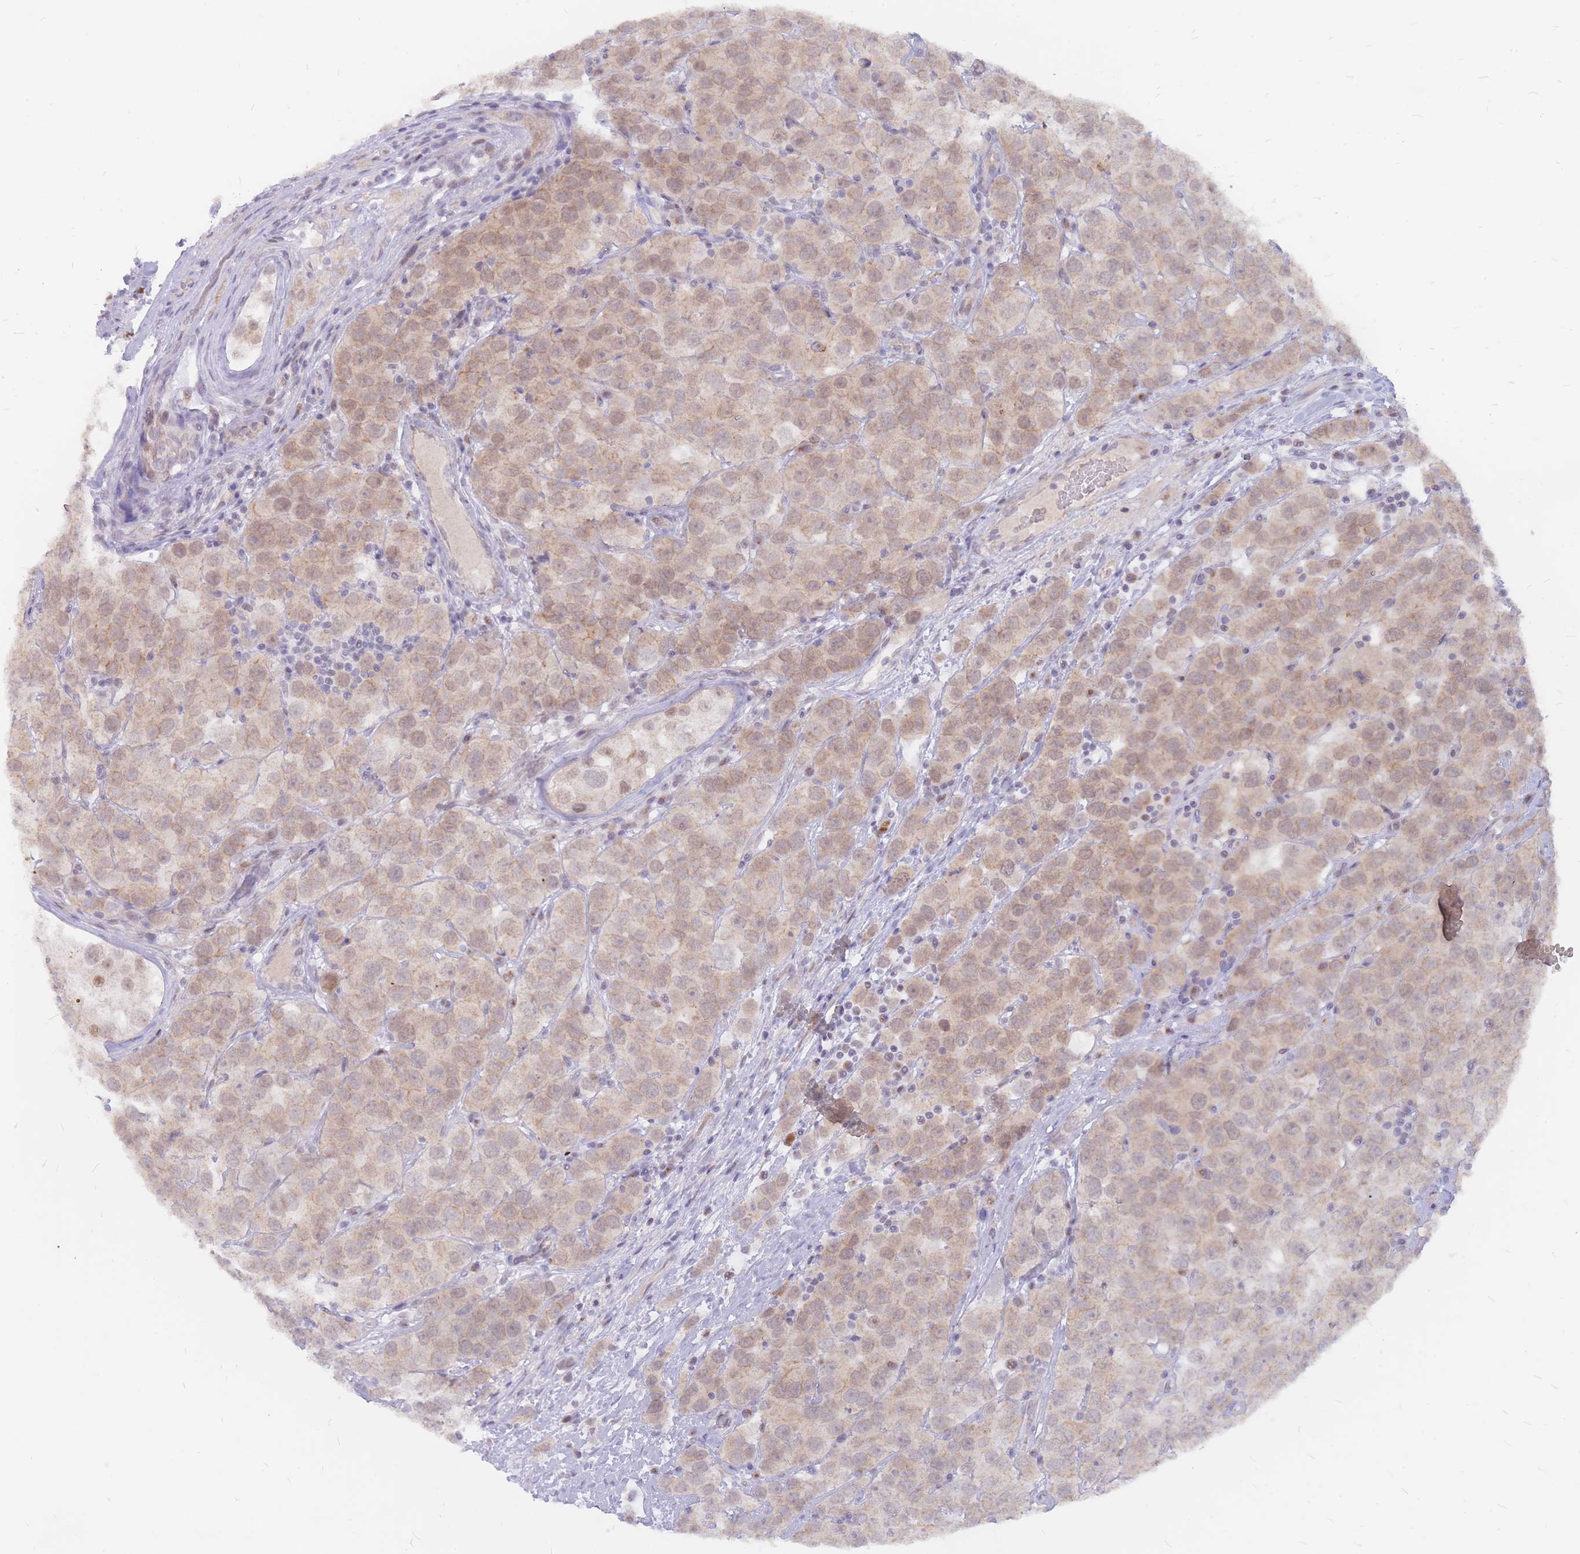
{"staining": {"intensity": "moderate", "quantity": ">75%", "location": "cytoplasmic/membranous"}, "tissue": "testis cancer", "cell_type": "Tumor cells", "image_type": "cancer", "snomed": [{"axis": "morphology", "description": "Seminoma, NOS"}, {"axis": "topography", "description": "Testis"}], "caption": "This image displays immunohistochemistry staining of human seminoma (testis), with medium moderate cytoplasmic/membranous positivity in about >75% of tumor cells.", "gene": "ADD2", "patient": {"sex": "male", "age": 28}}